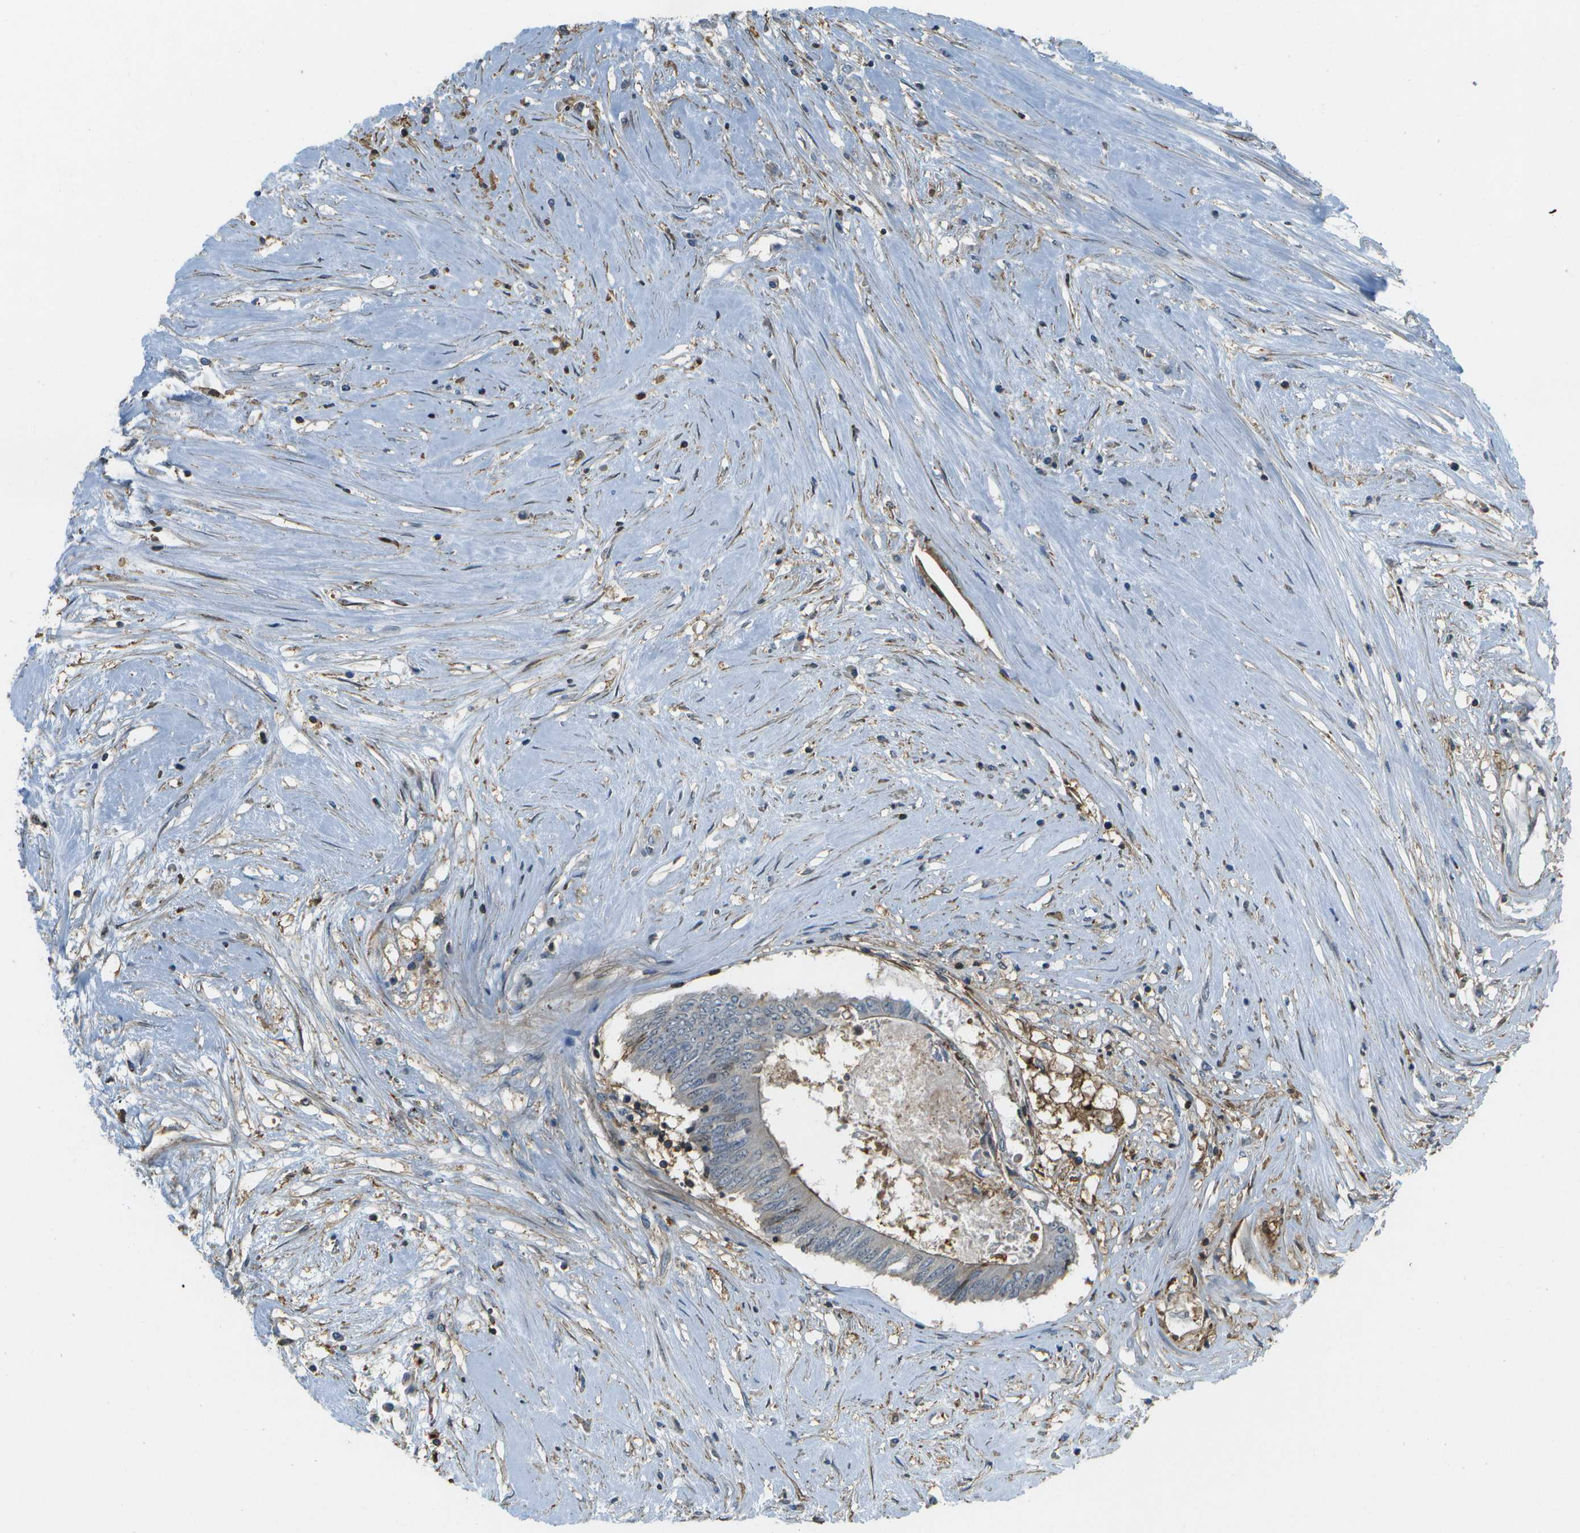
{"staining": {"intensity": "moderate", "quantity": "<25%", "location": "cytoplasmic/membranous"}, "tissue": "colorectal cancer", "cell_type": "Tumor cells", "image_type": "cancer", "snomed": [{"axis": "morphology", "description": "Adenocarcinoma, NOS"}, {"axis": "topography", "description": "Rectum"}], "caption": "Adenocarcinoma (colorectal) stained with a protein marker reveals moderate staining in tumor cells.", "gene": "LRRC66", "patient": {"sex": "male", "age": 63}}